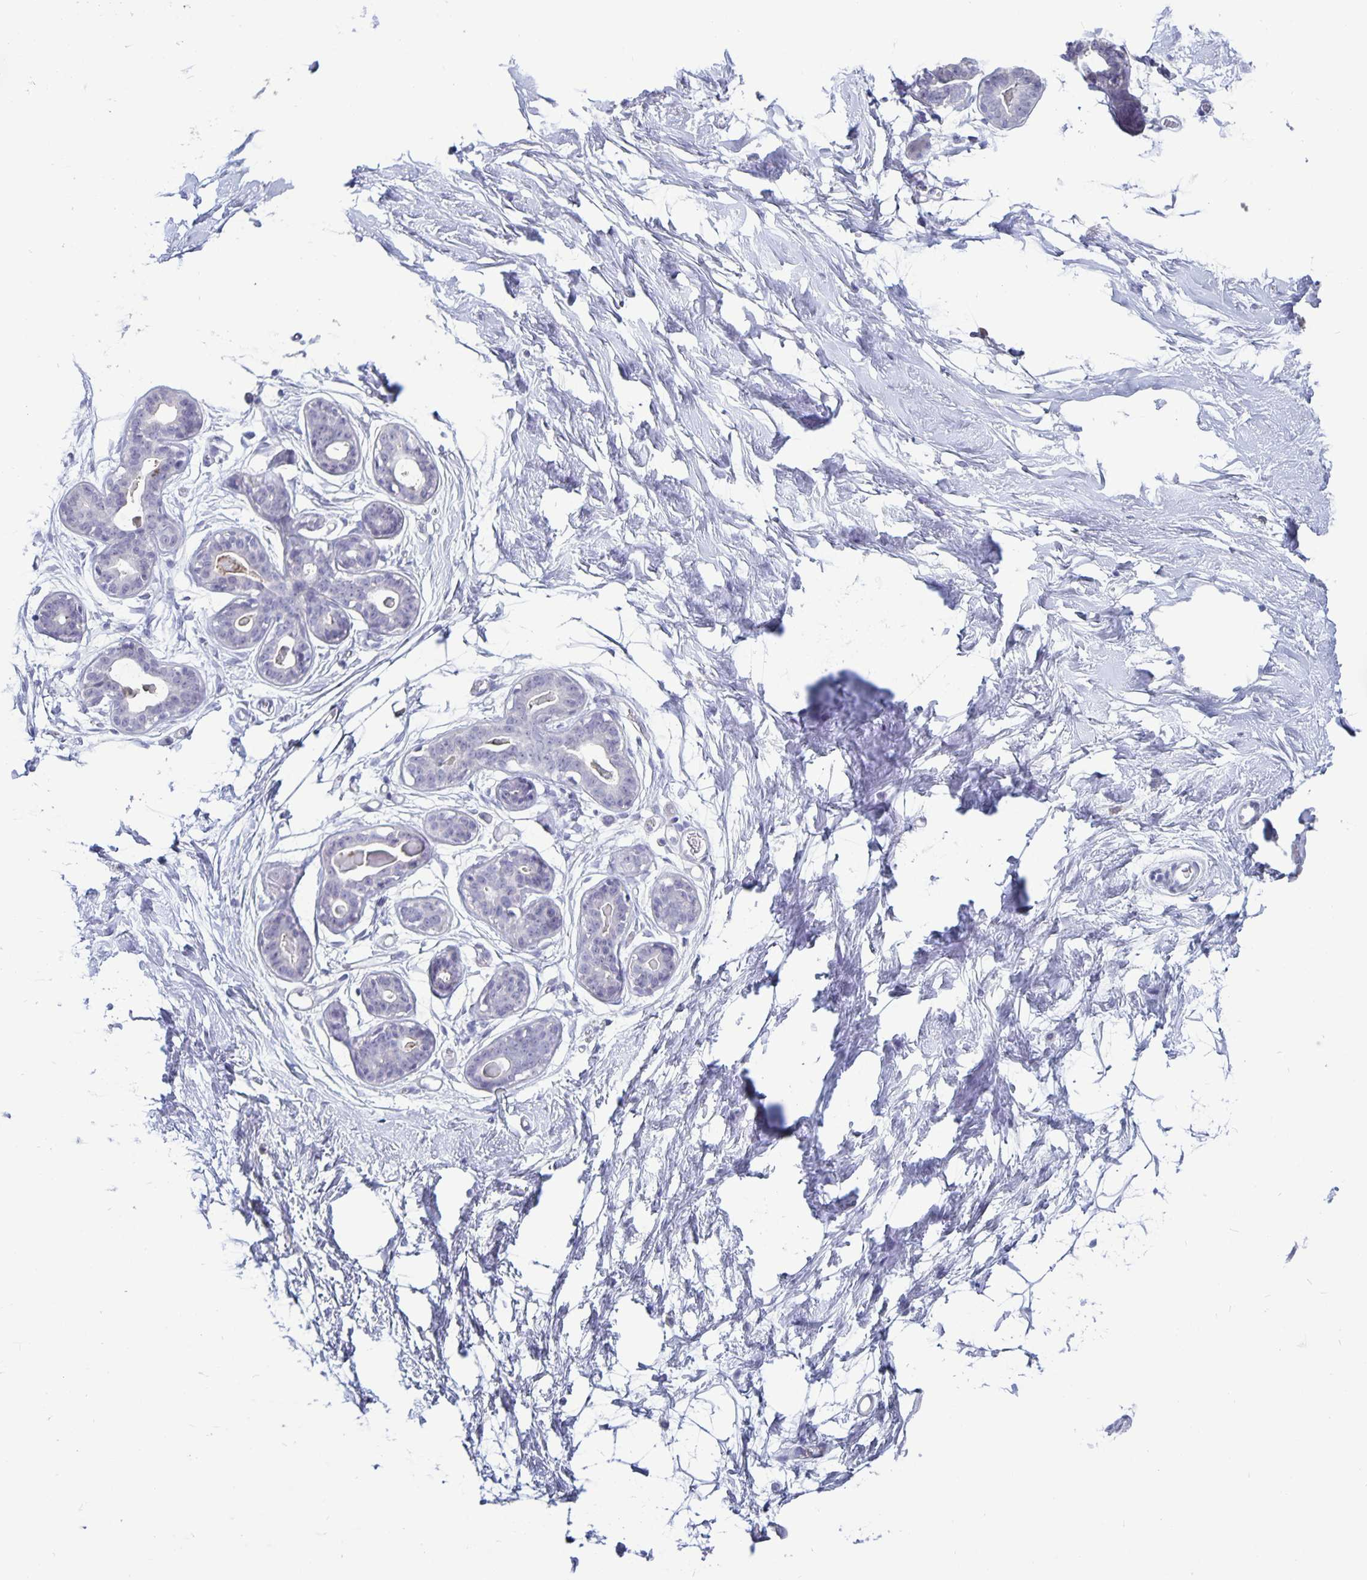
{"staining": {"intensity": "negative", "quantity": "none", "location": "none"}, "tissue": "breast", "cell_type": "Adipocytes", "image_type": "normal", "snomed": [{"axis": "morphology", "description": "Normal tissue, NOS"}, {"axis": "topography", "description": "Breast"}], "caption": "Adipocytes show no significant protein staining in unremarkable breast.", "gene": "PLCB3", "patient": {"sex": "female", "age": 45}}